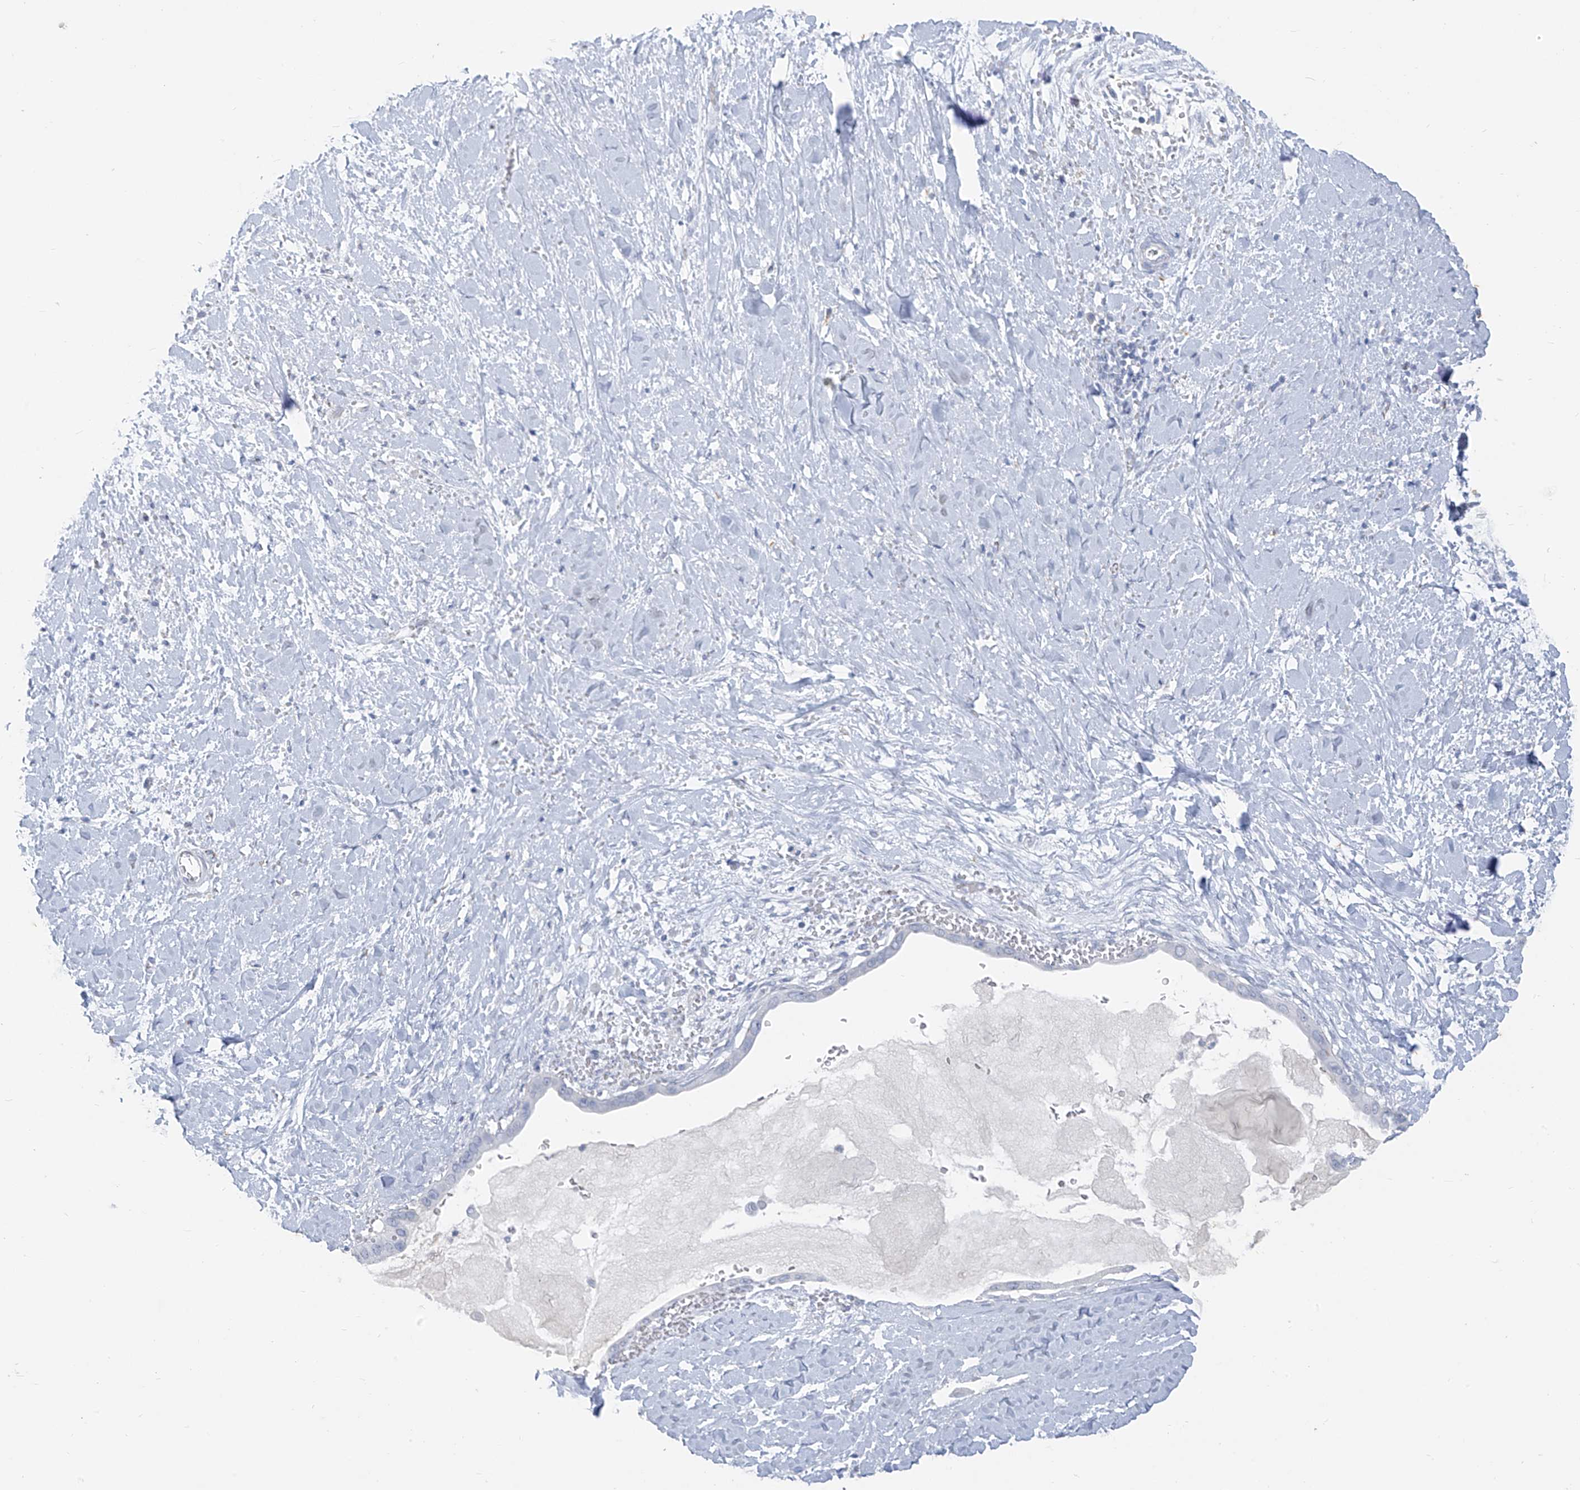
{"staining": {"intensity": "negative", "quantity": "none", "location": "none"}, "tissue": "pancreatic cancer", "cell_type": "Tumor cells", "image_type": "cancer", "snomed": [{"axis": "morphology", "description": "Adenocarcinoma, NOS"}, {"axis": "topography", "description": "Pancreas"}], "caption": "Tumor cells show no significant positivity in adenocarcinoma (pancreatic).", "gene": "CX3CR1", "patient": {"sex": "male", "age": 55}}